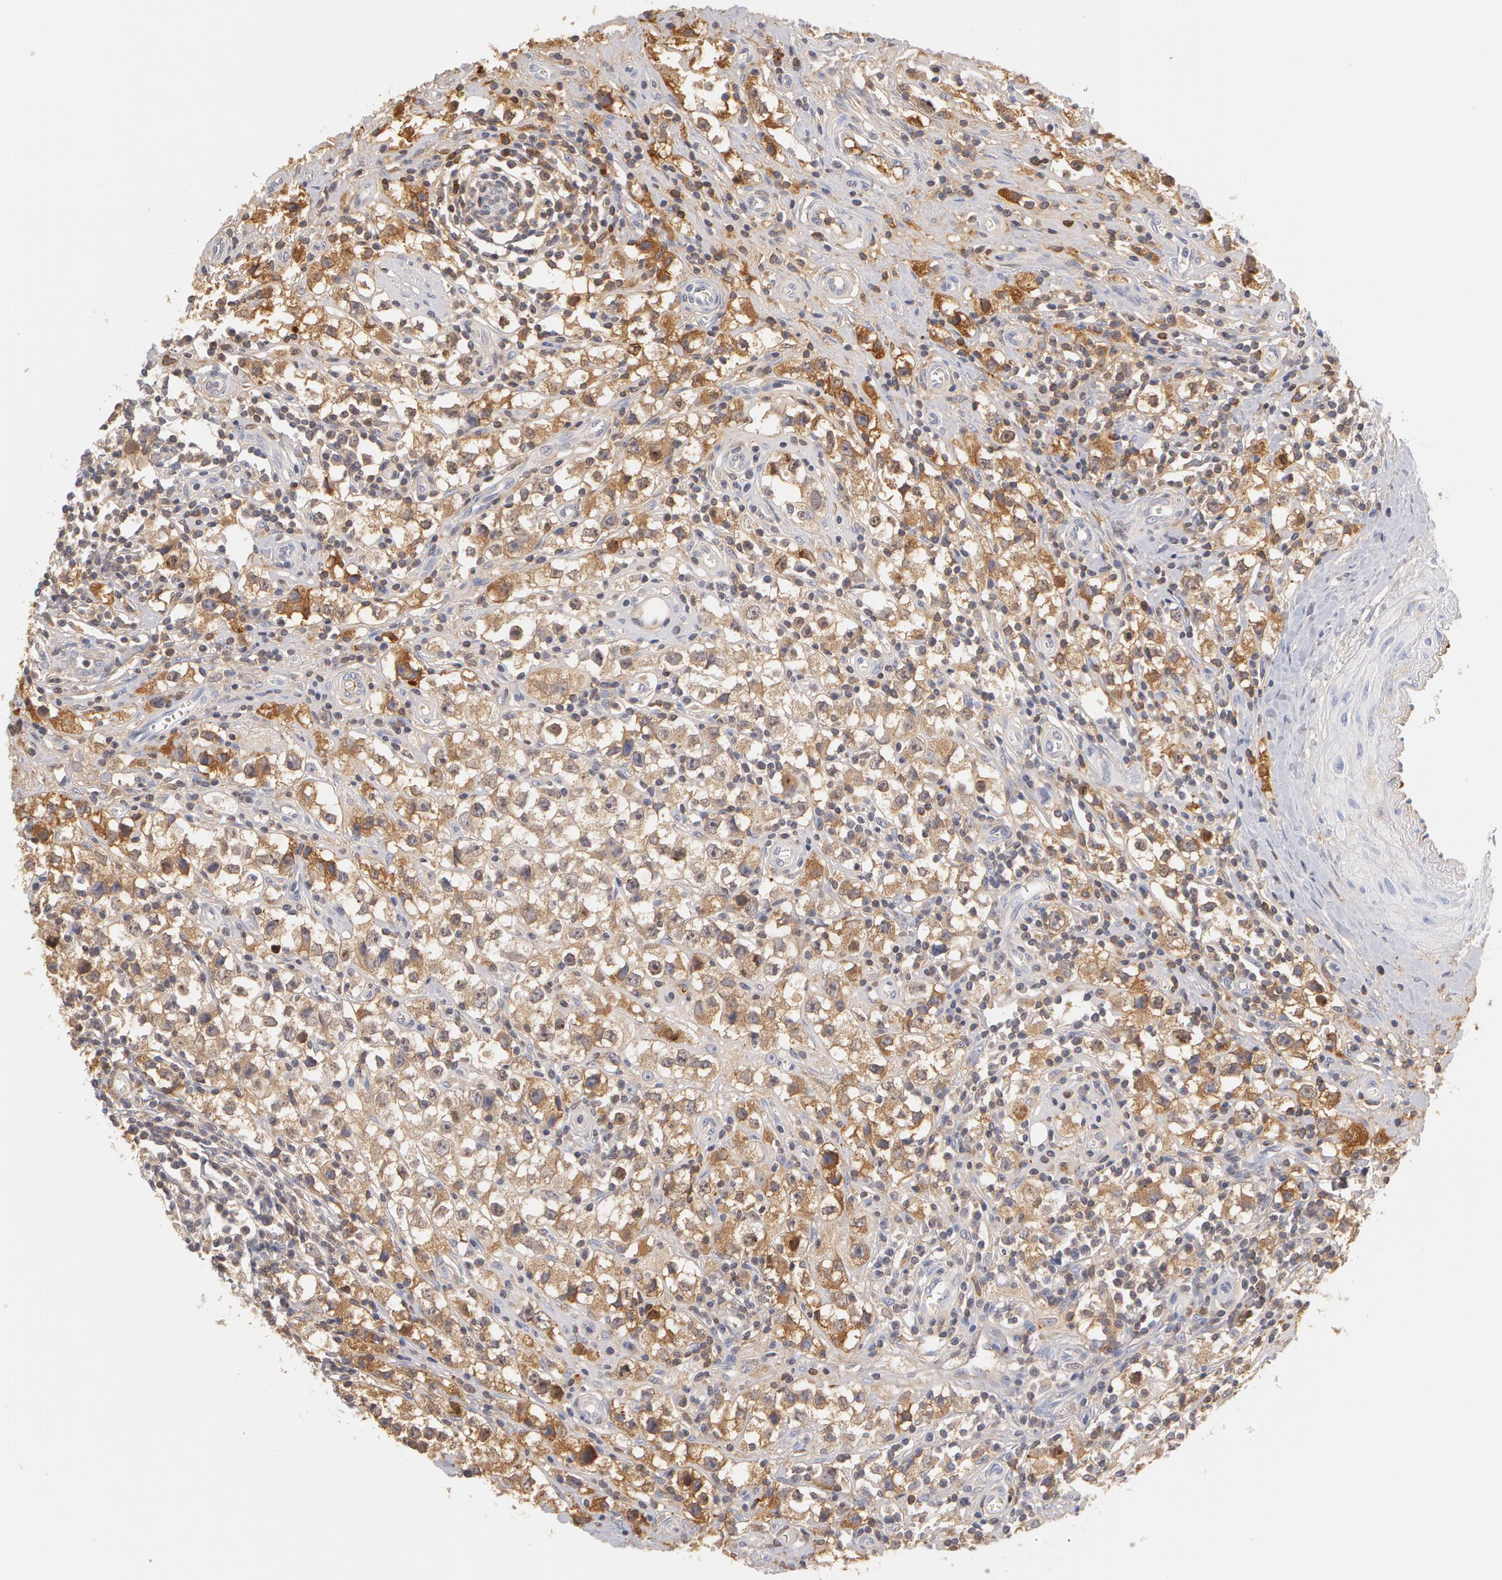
{"staining": {"intensity": "moderate", "quantity": "25%-75%", "location": "cytoplasmic/membranous"}, "tissue": "testis cancer", "cell_type": "Tumor cells", "image_type": "cancer", "snomed": [{"axis": "morphology", "description": "Seminoma, NOS"}, {"axis": "topography", "description": "Testis"}], "caption": "Brown immunohistochemical staining in human testis cancer exhibits moderate cytoplasmic/membranous positivity in about 25%-75% of tumor cells.", "gene": "GC", "patient": {"sex": "male", "age": 35}}